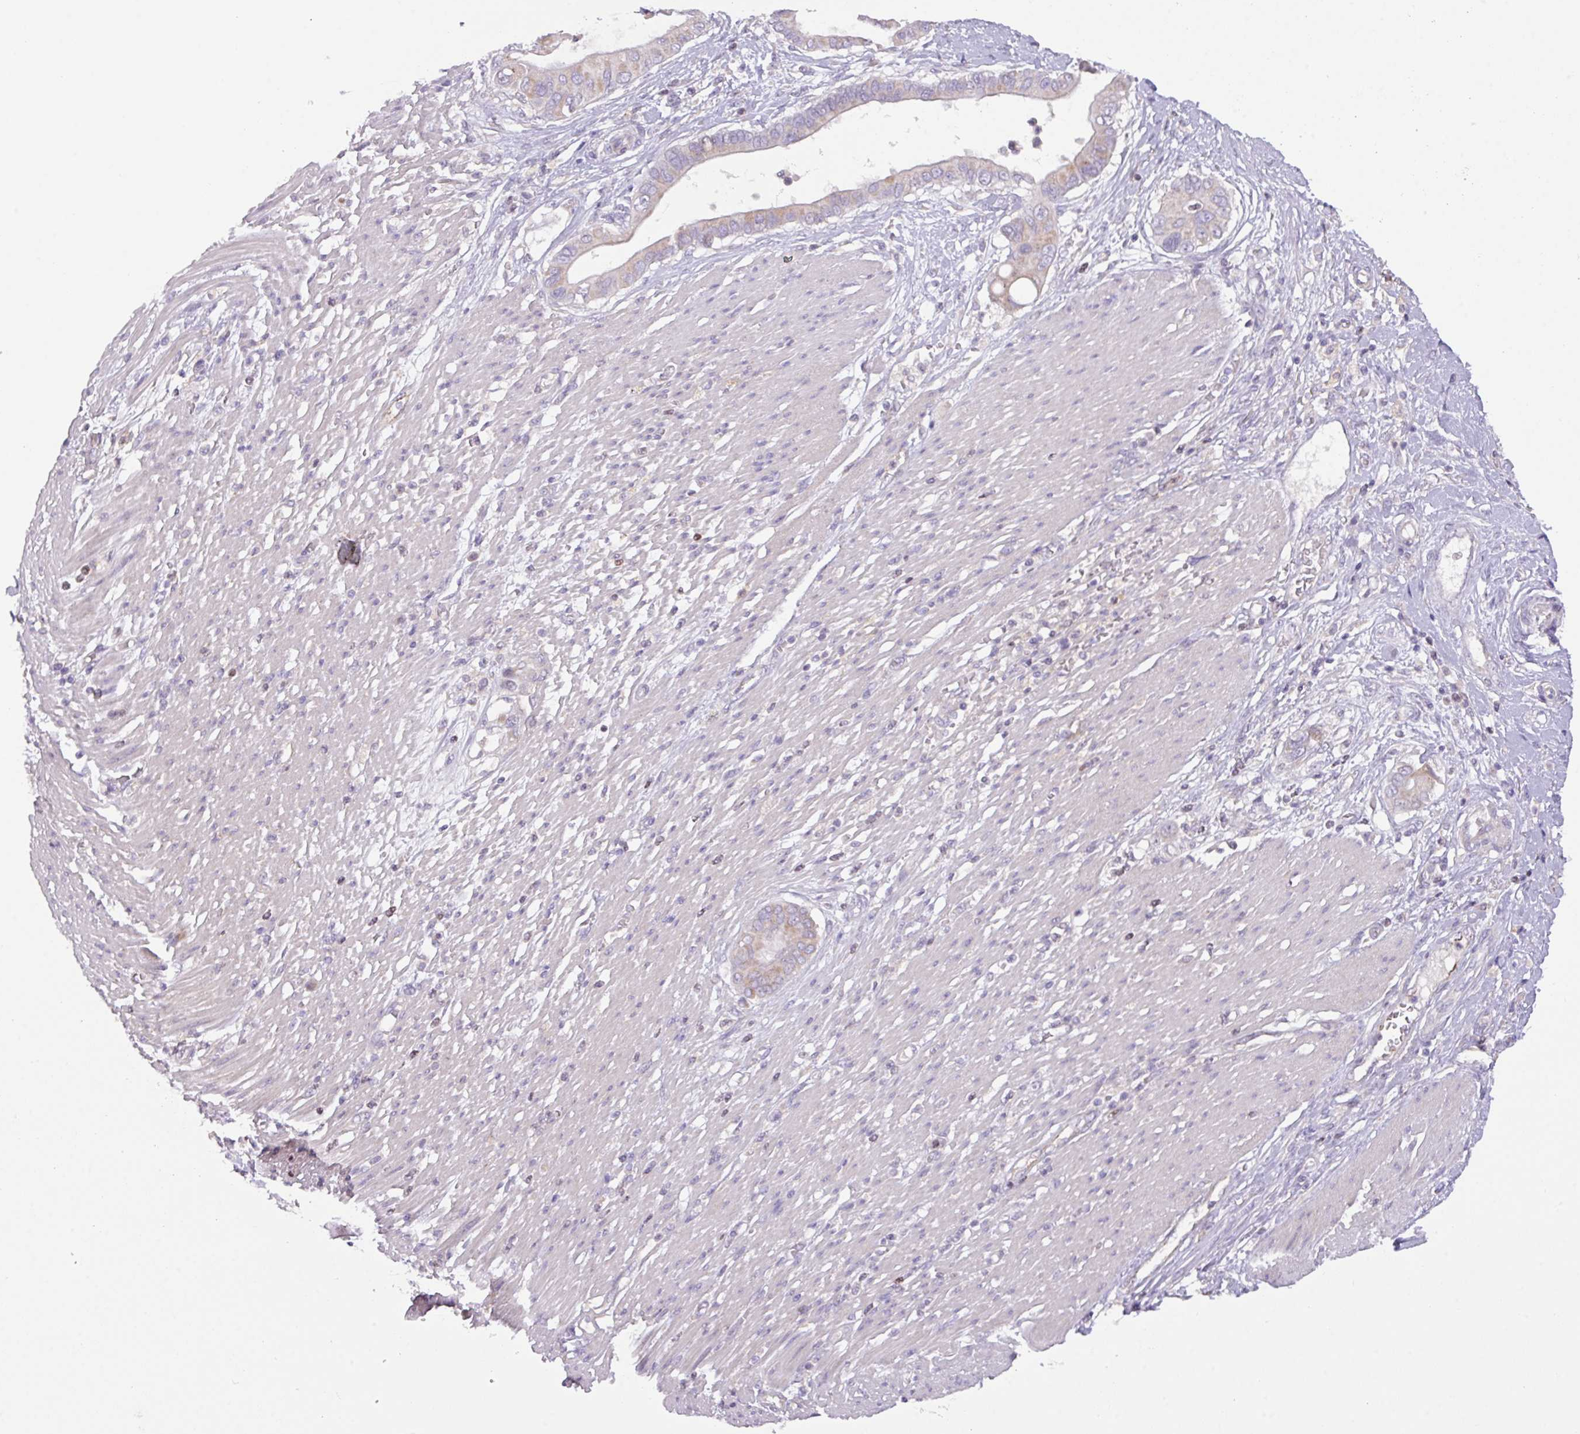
{"staining": {"intensity": "weak", "quantity": "25%-75%", "location": "cytoplasmic/membranous"}, "tissue": "pancreatic cancer", "cell_type": "Tumor cells", "image_type": "cancer", "snomed": [{"axis": "morphology", "description": "Adenocarcinoma, NOS"}, {"axis": "topography", "description": "Pancreas"}], "caption": "Approximately 25%-75% of tumor cells in pancreatic cancer display weak cytoplasmic/membranous protein expression as visualized by brown immunohistochemical staining.", "gene": "ZNF394", "patient": {"sex": "male", "age": 68}}